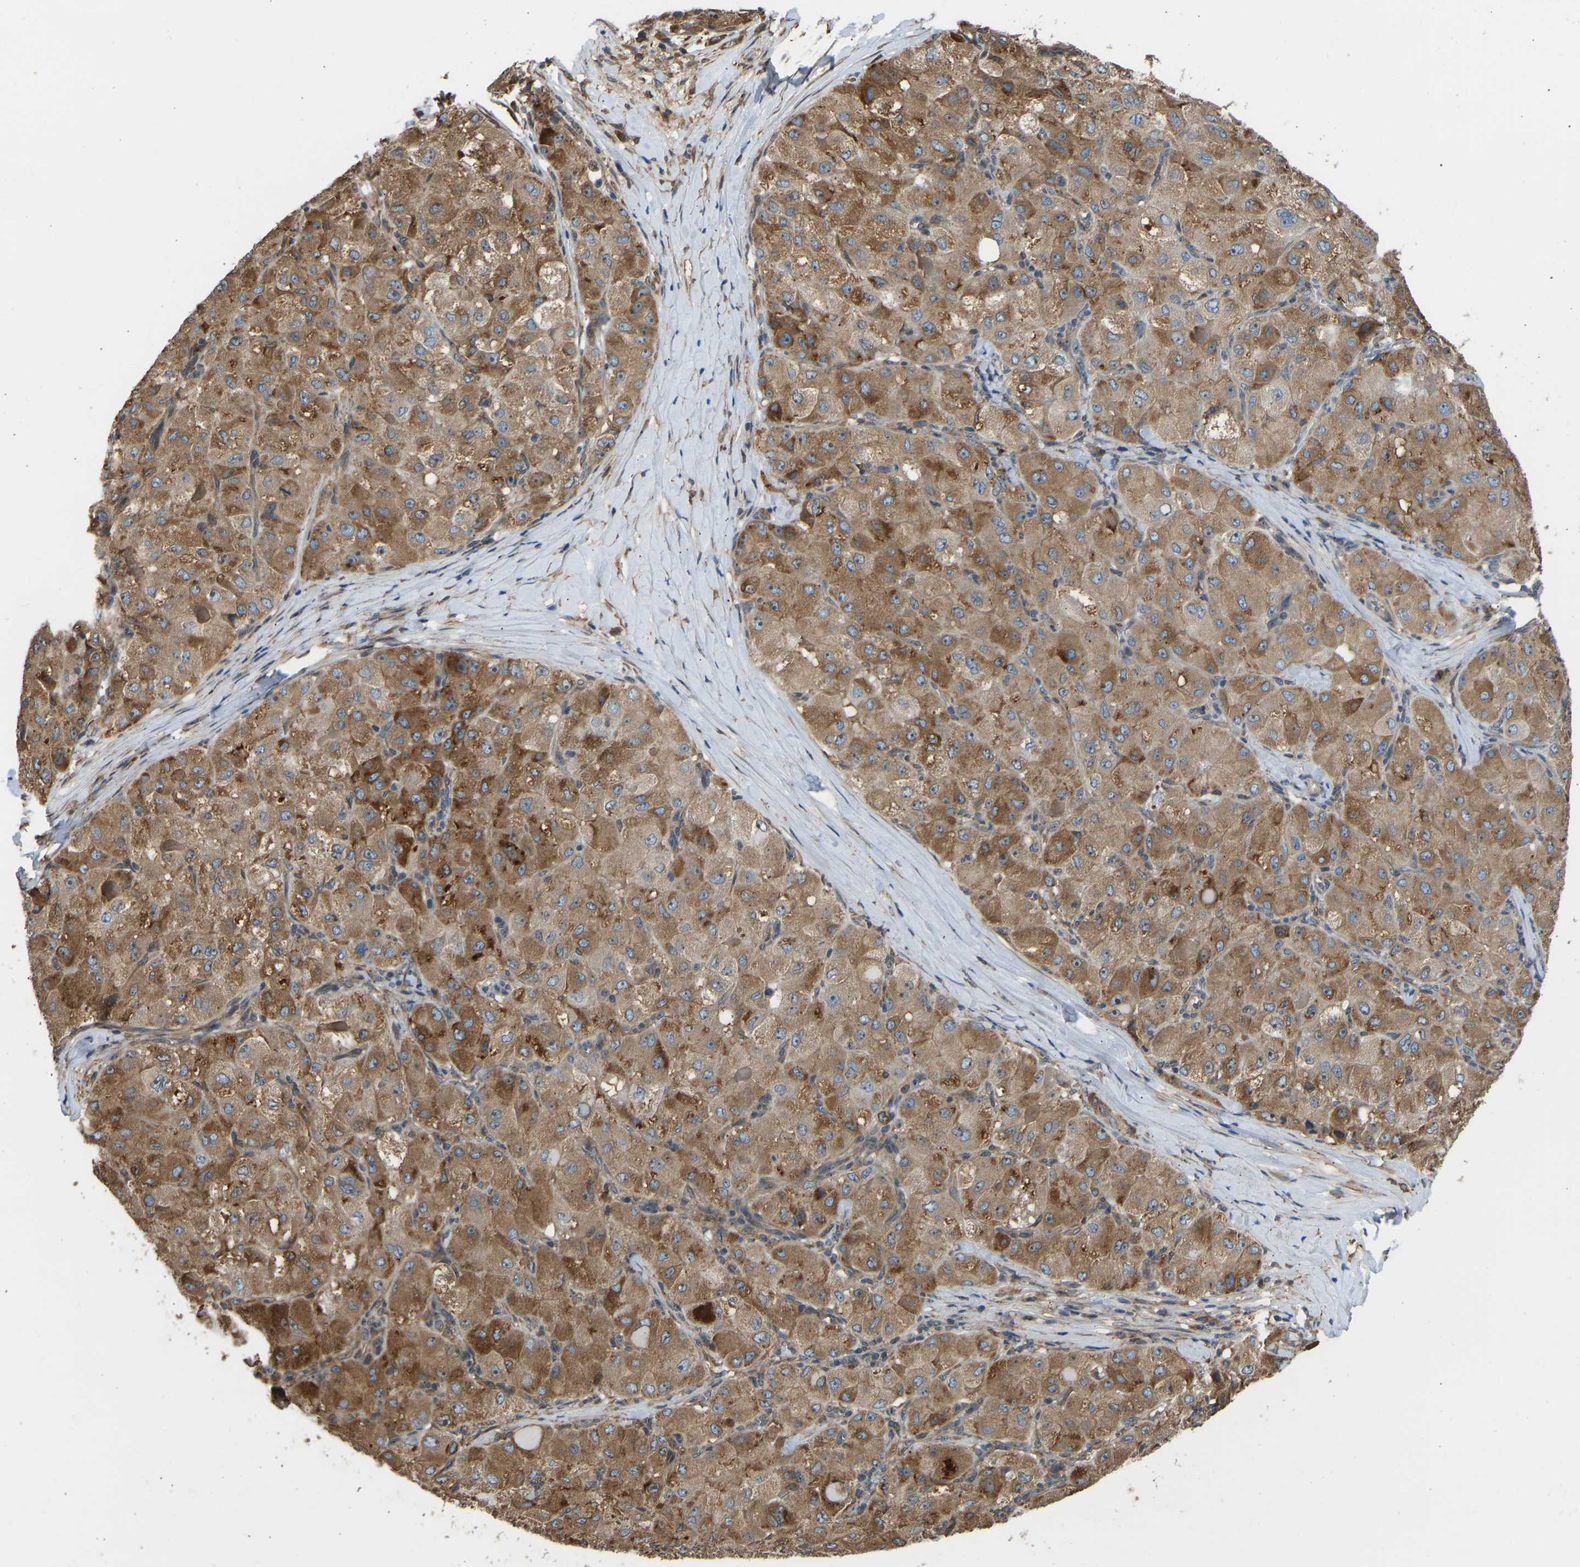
{"staining": {"intensity": "moderate", "quantity": ">75%", "location": "cytoplasmic/membranous"}, "tissue": "liver cancer", "cell_type": "Tumor cells", "image_type": "cancer", "snomed": [{"axis": "morphology", "description": "Carcinoma, Hepatocellular, NOS"}, {"axis": "topography", "description": "Liver"}], "caption": "Liver cancer stained for a protein reveals moderate cytoplasmic/membranous positivity in tumor cells.", "gene": "OS9", "patient": {"sex": "male", "age": 80}}